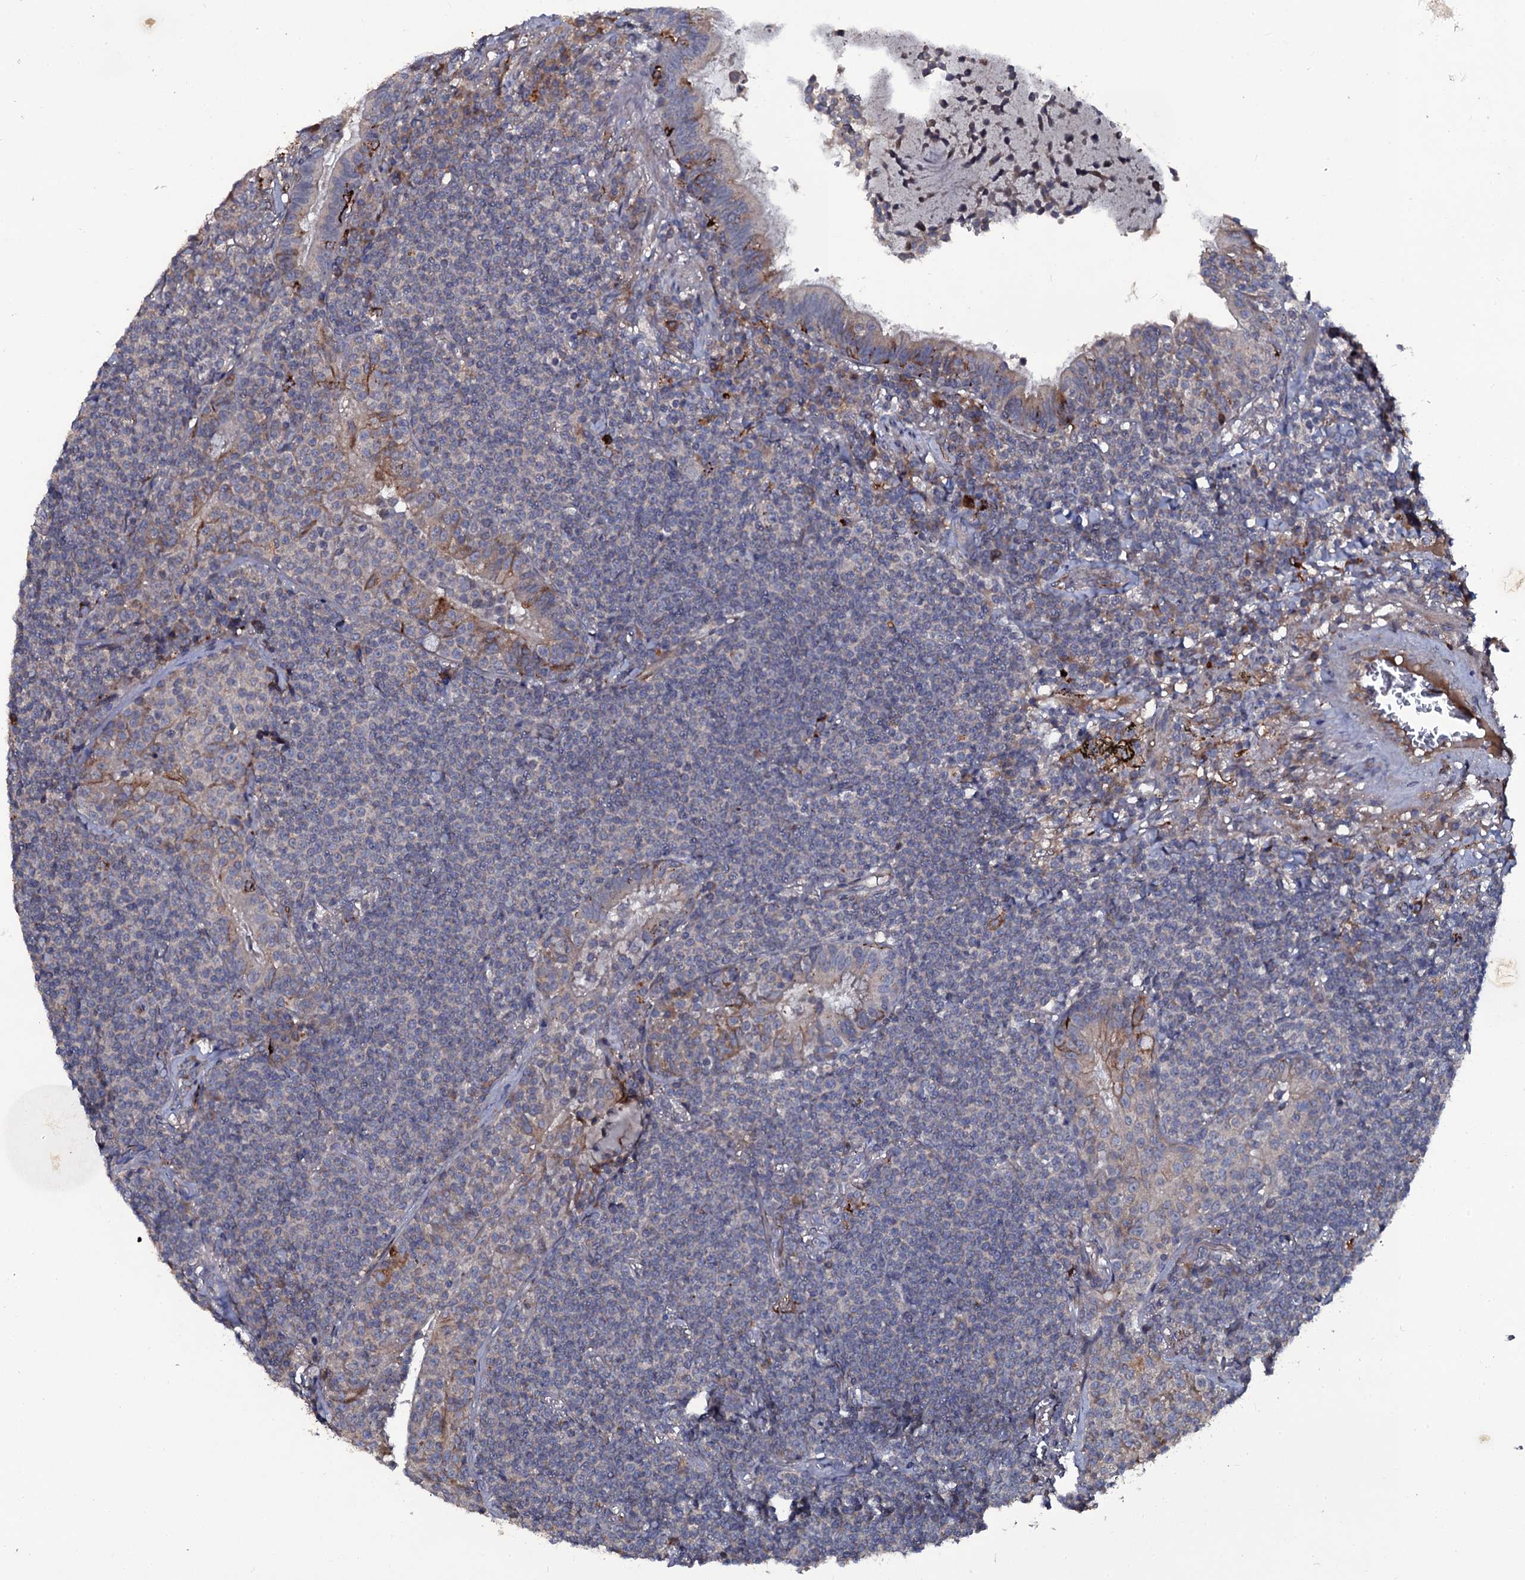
{"staining": {"intensity": "negative", "quantity": "none", "location": "none"}, "tissue": "lymphoma", "cell_type": "Tumor cells", "image_type": "cancer", "snomed": [{"axis": "morphology", "description": "Malignant lymphoma, non-Hodgkin's type, Low grade"}, {"axis": "topography", "description": "Lung"}], "caption": "This is an immunohistochemistry (IHC) photomicrograph of lymphoma. There is no positivity in tumor cells.", "gene": "LRRC28", "patient": {"sex": "female", "age": 71}}